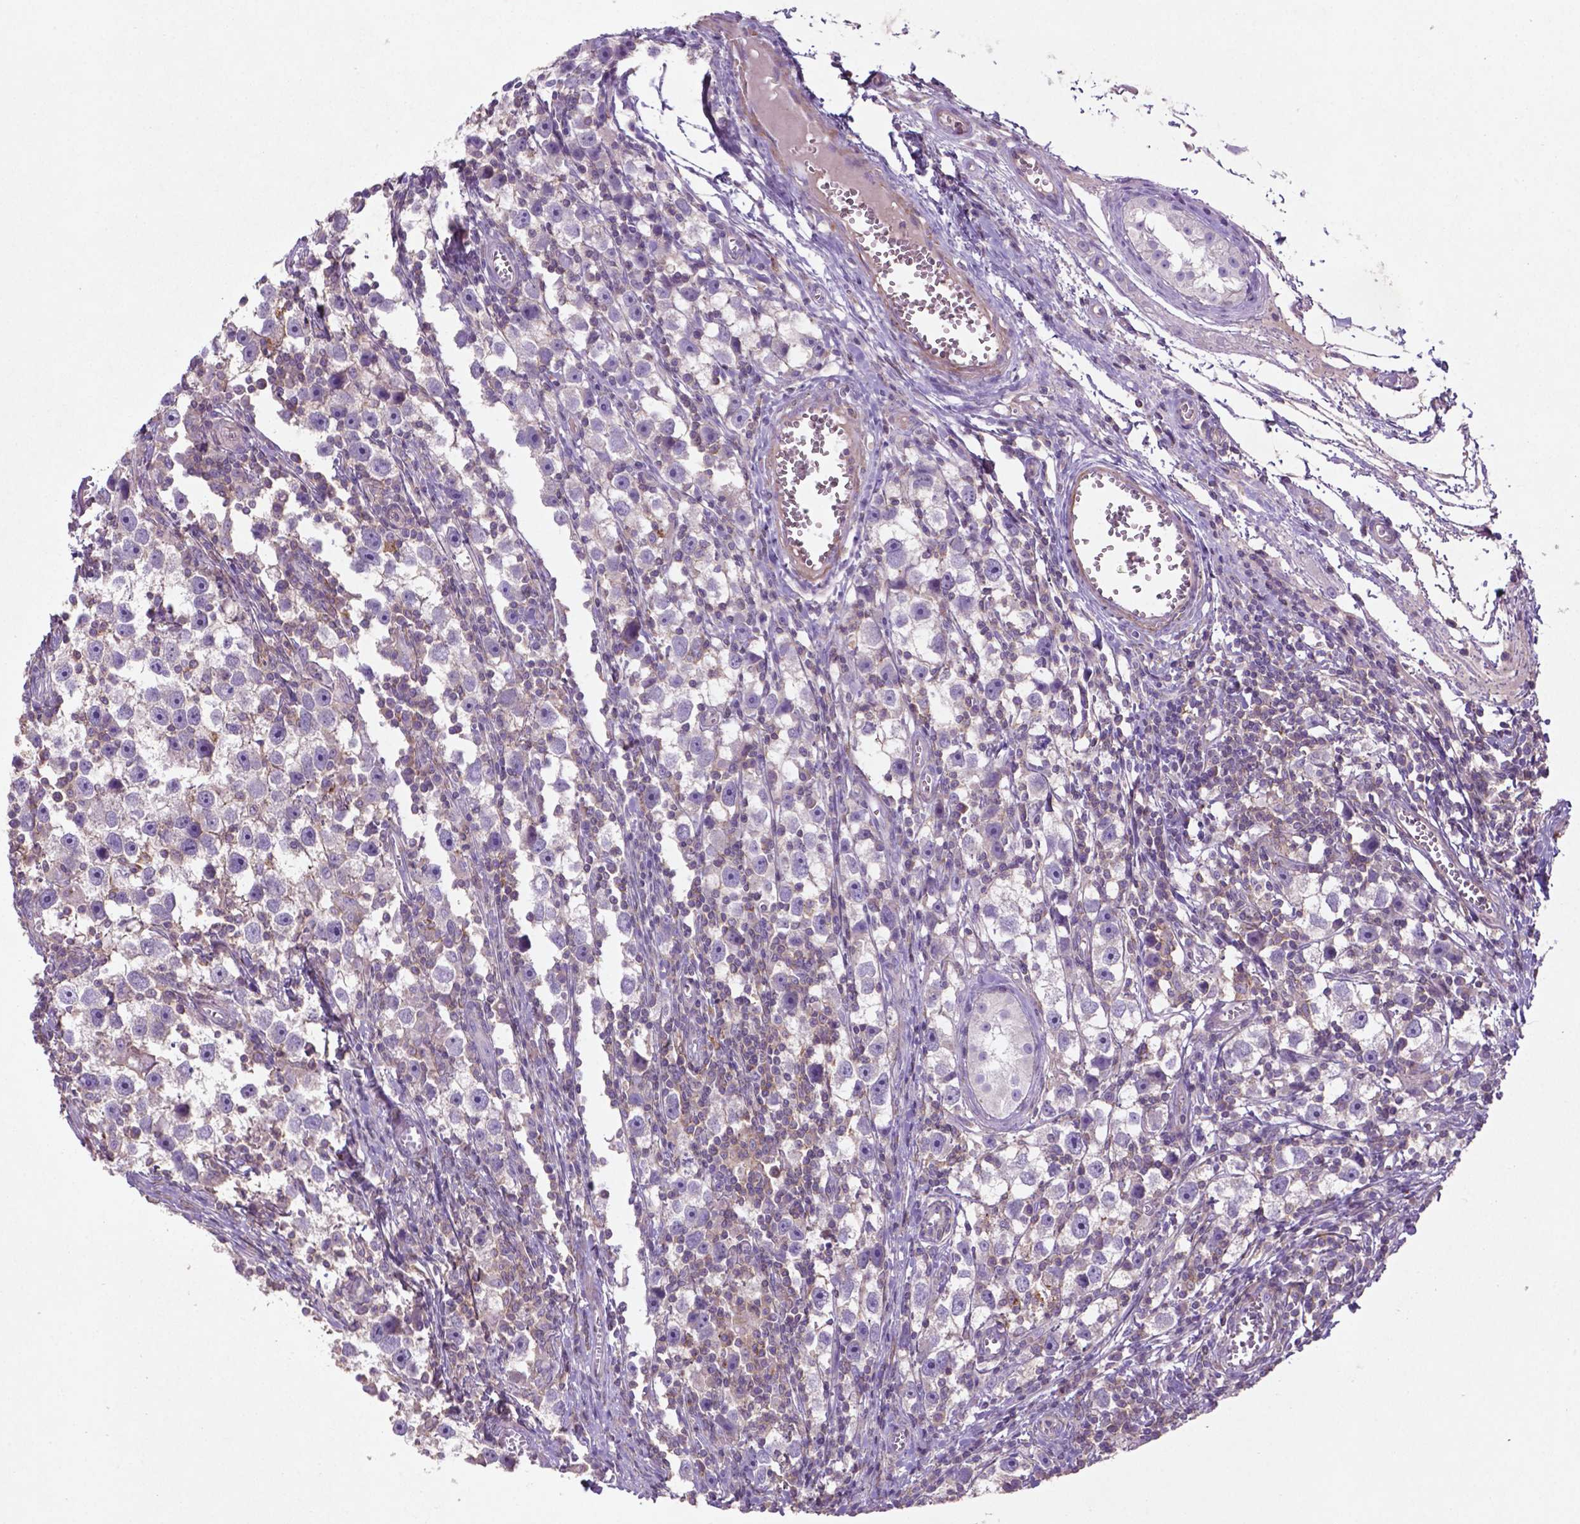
{"staining": {"intensity": "negative", "quantity": "none", "location": "none"}, "tissue": "testis cancer", "cell_type": "Tumor cells", "image_type": "cancer", "snomed": [{"axis": "morphology", "description": "Seminoma, NOS"}, {"axis": "topography", "description": "Testis"}], "caption": "Immunohistochemistry micrograph of neoplastic tissue: human testis seminoma stained with DAB reveals no significant protein expression in tumor cells. (DAB (3,3'-diaminobenzidine) IHC with hematoxylin counter stain).", "gene": "BMP4", "patient": {"sex": "male", "age": 30}}